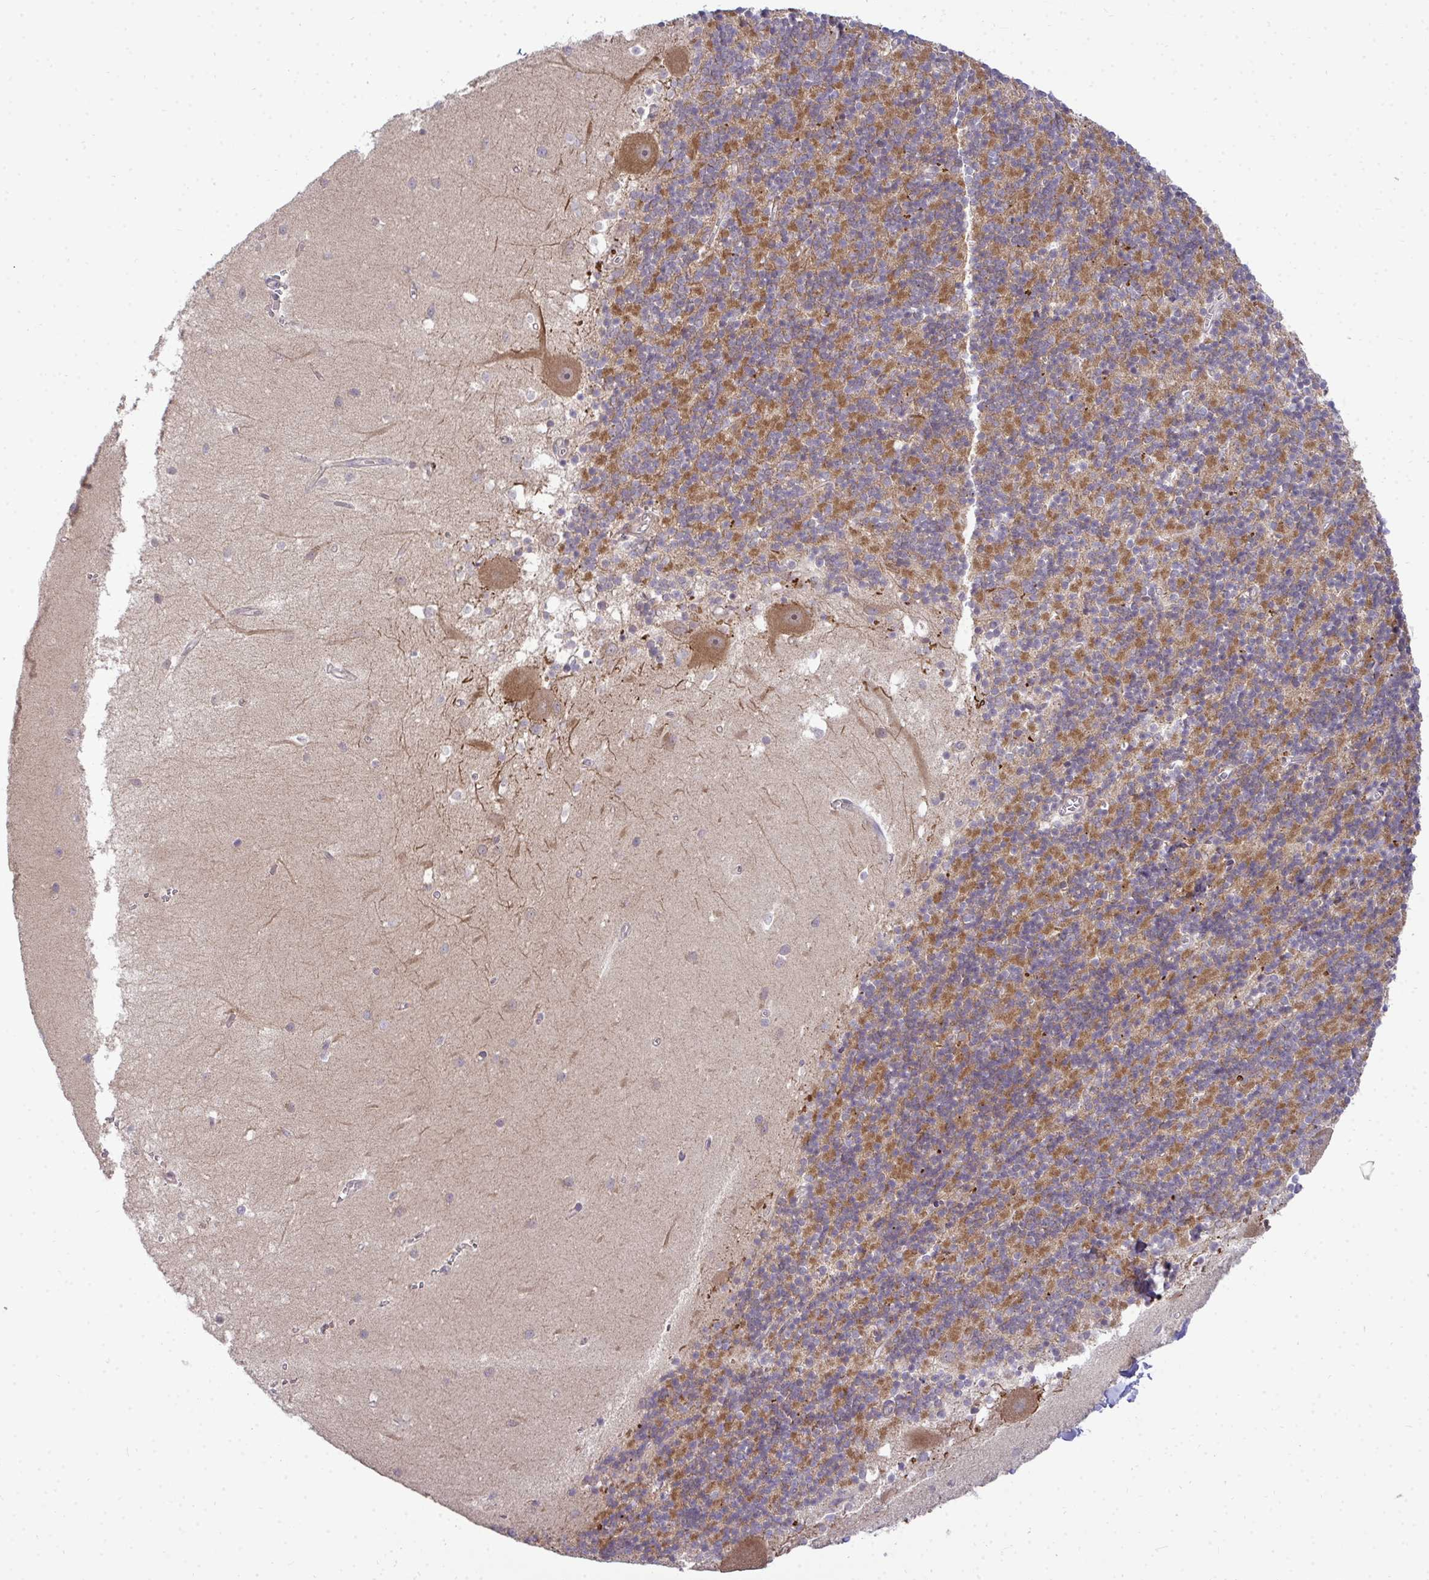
{"staining": {"intensity": "moderate", "quantity": ">75%", "location": "cytoplasmic/membranous"}, "tissue": "cerebellum", "cell_type": "Cells in granular layer", "image_type": "normal", "snomed": [{"axis": "morphology", "description": "Normal tissue, NOS"}, {"axis": "topography", "description": "Cerebellum"}], "caption": "Immunohistochemistry (IHC) photomicrograph of normal cerebellum stained for a protein (brown), which demonstrates medium levels of moderate cytoplasmic/membranous staining in about >75% of cells in granular layer.", "gene": "TRIM44", "patient": {"sex": "male", "age": 54}}